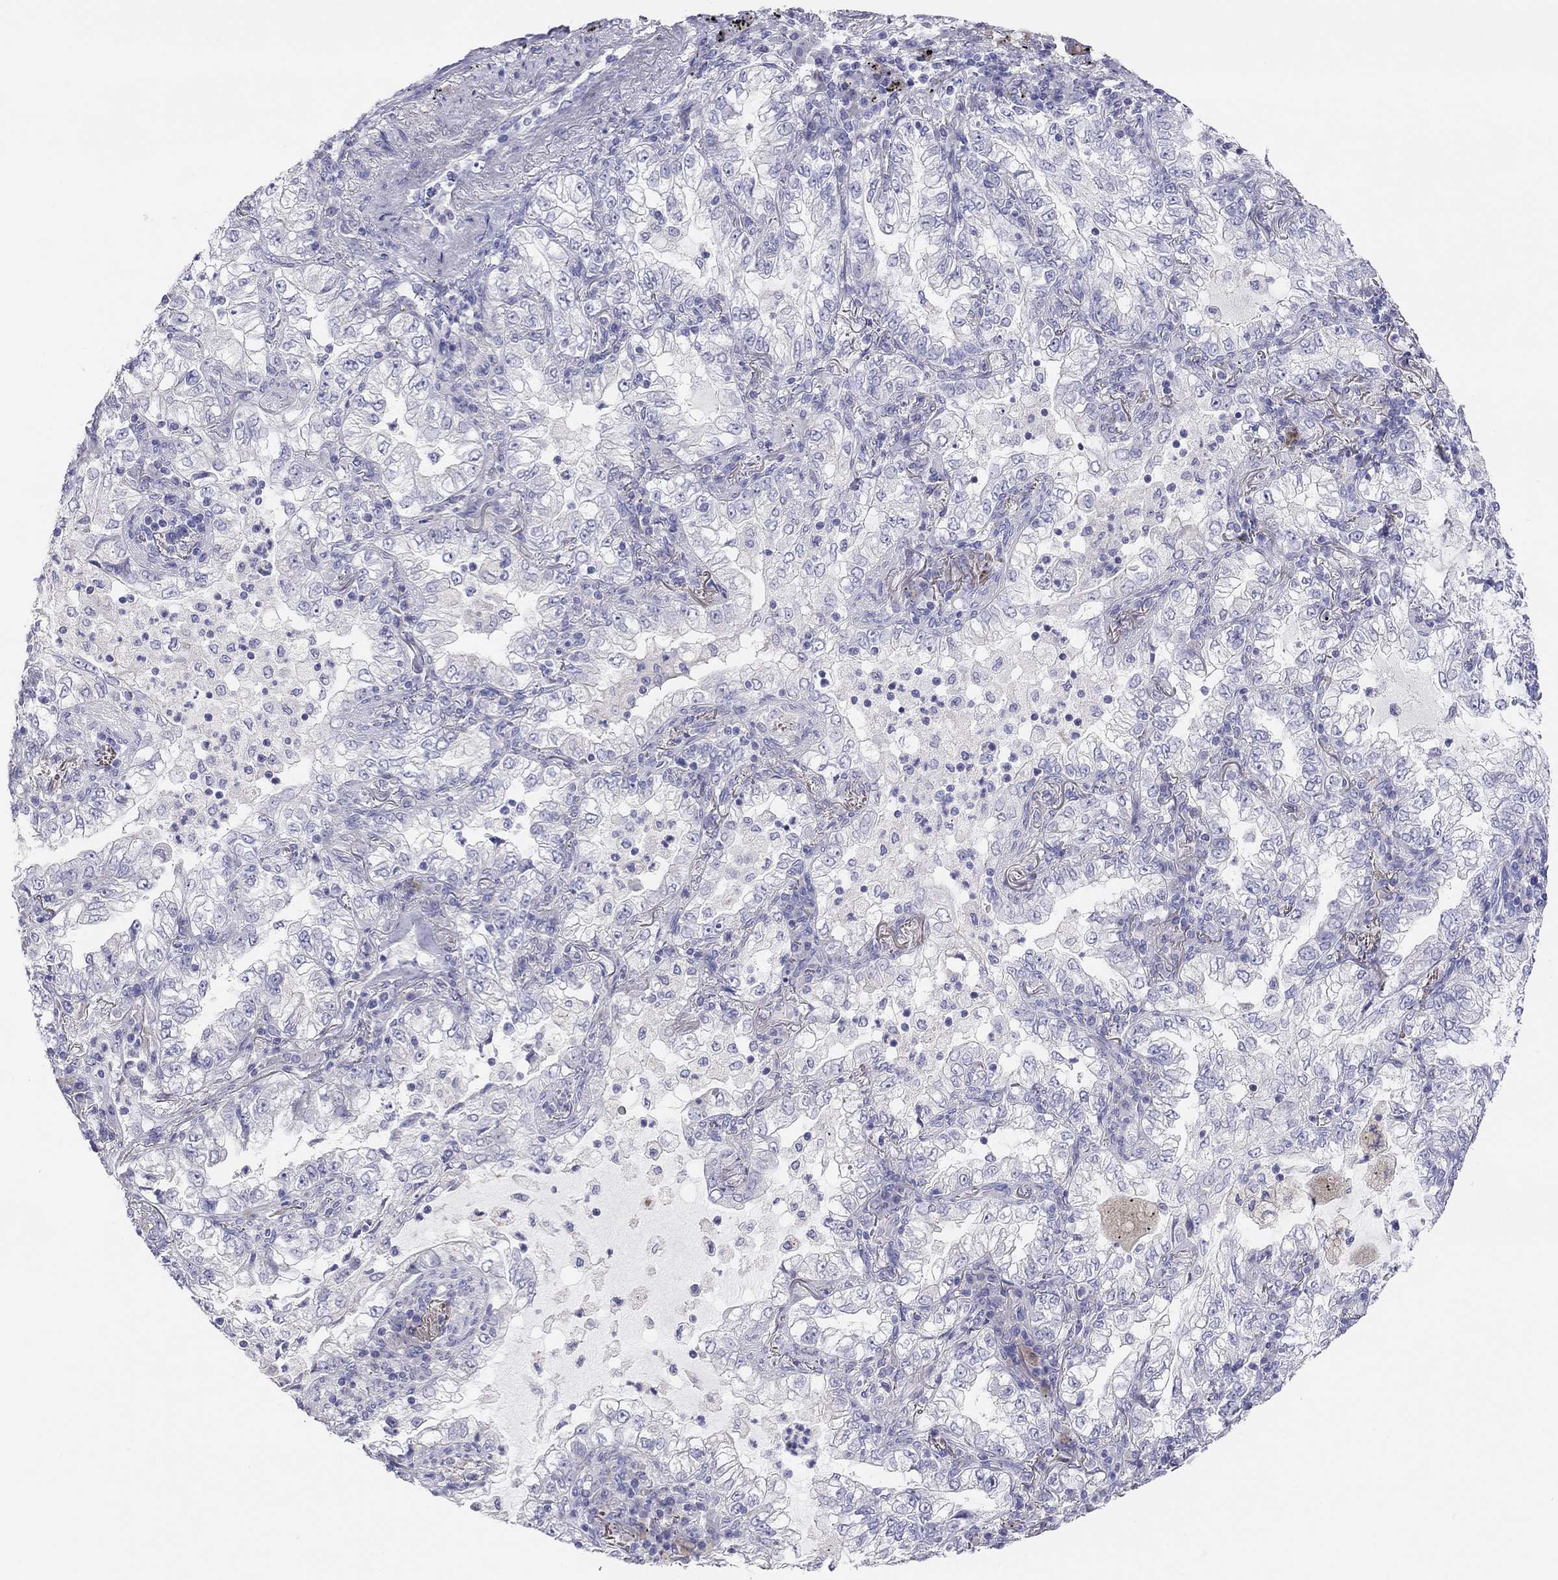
{"staining": {"intensity": "negative", "quantity": "none", "location": "none"}, "tissue": "lung cancer", "cell_type": "Tumor cells", "image_type": "cancer", "snomed": [{"axis": "morphology", "description": "Adenocarcinoma, NOS"}, {"axis": "topography", "description": "Lung"}], "caption": "DAB (3,3'-diaminobenzidine) immunohistochemical staining of human lung cancer displays no significant positivity in tumor cells. Nuclei are stained in blue.", "gene": "MGAT4C", "patient": {"sex": "female", "age": 73}}